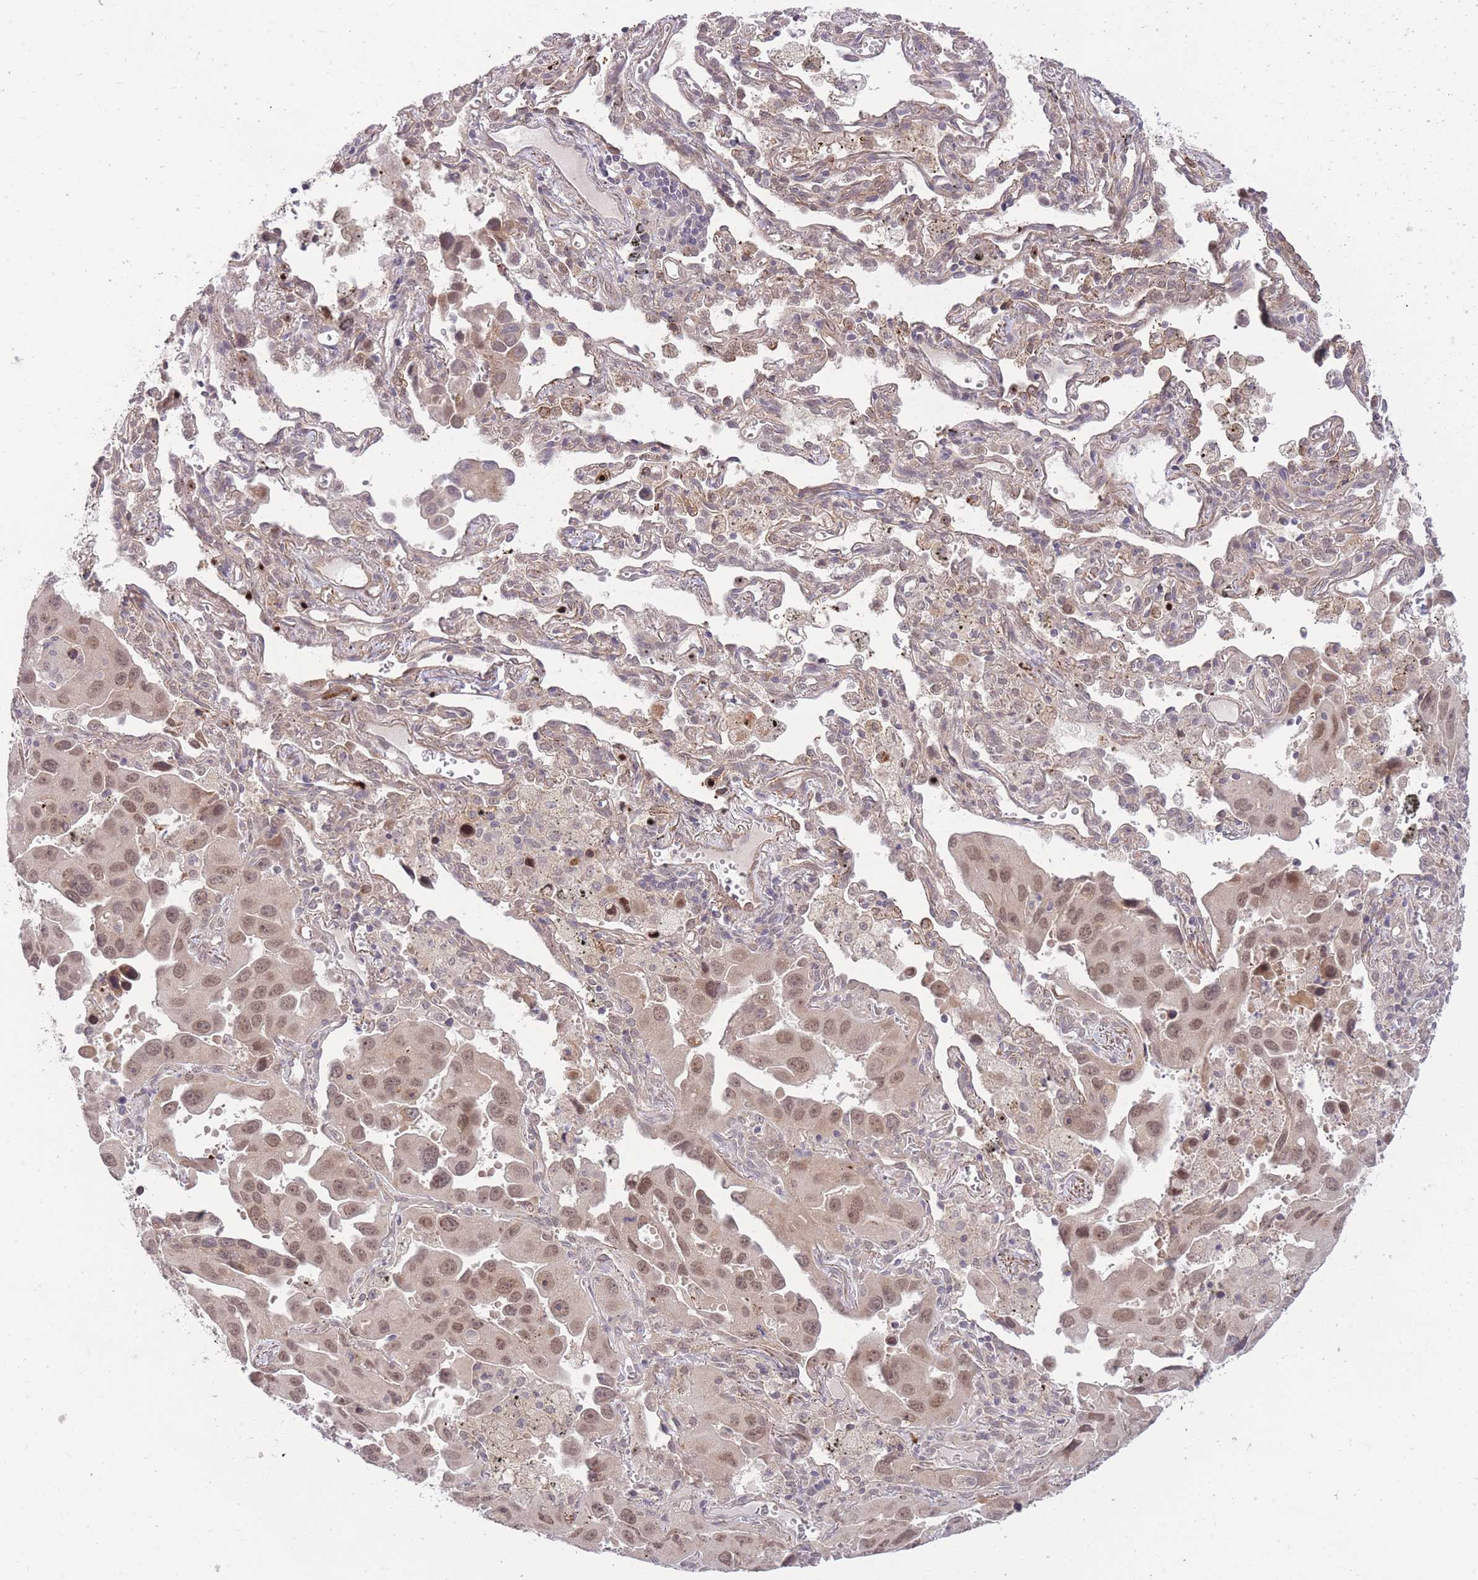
{"staining": {"intensity": "moderate", "quantity": ">75%", "location": "nuclear"}, "tissue": "lung cancer", "cell_type": "Tumor cells", "image_type": "cancer", "snomed": [{"axis": "morphology", "description": "Adenocarcinoma, NOS"}, {"axis": "topography", "description": "Lung"}], "caption": "High-magnification brightfield microscopy of adenocarcinoma (lung) stained with DAB (3,3'-diaminobenzidine) (brown) and counterstained with hematoxylin (blue). tumor cells exhibit moderate nuclear positivity is seen in approximately>75% of cells.", "gene": "ELOA2", "patient": {"sex": "male", "age": 66}}